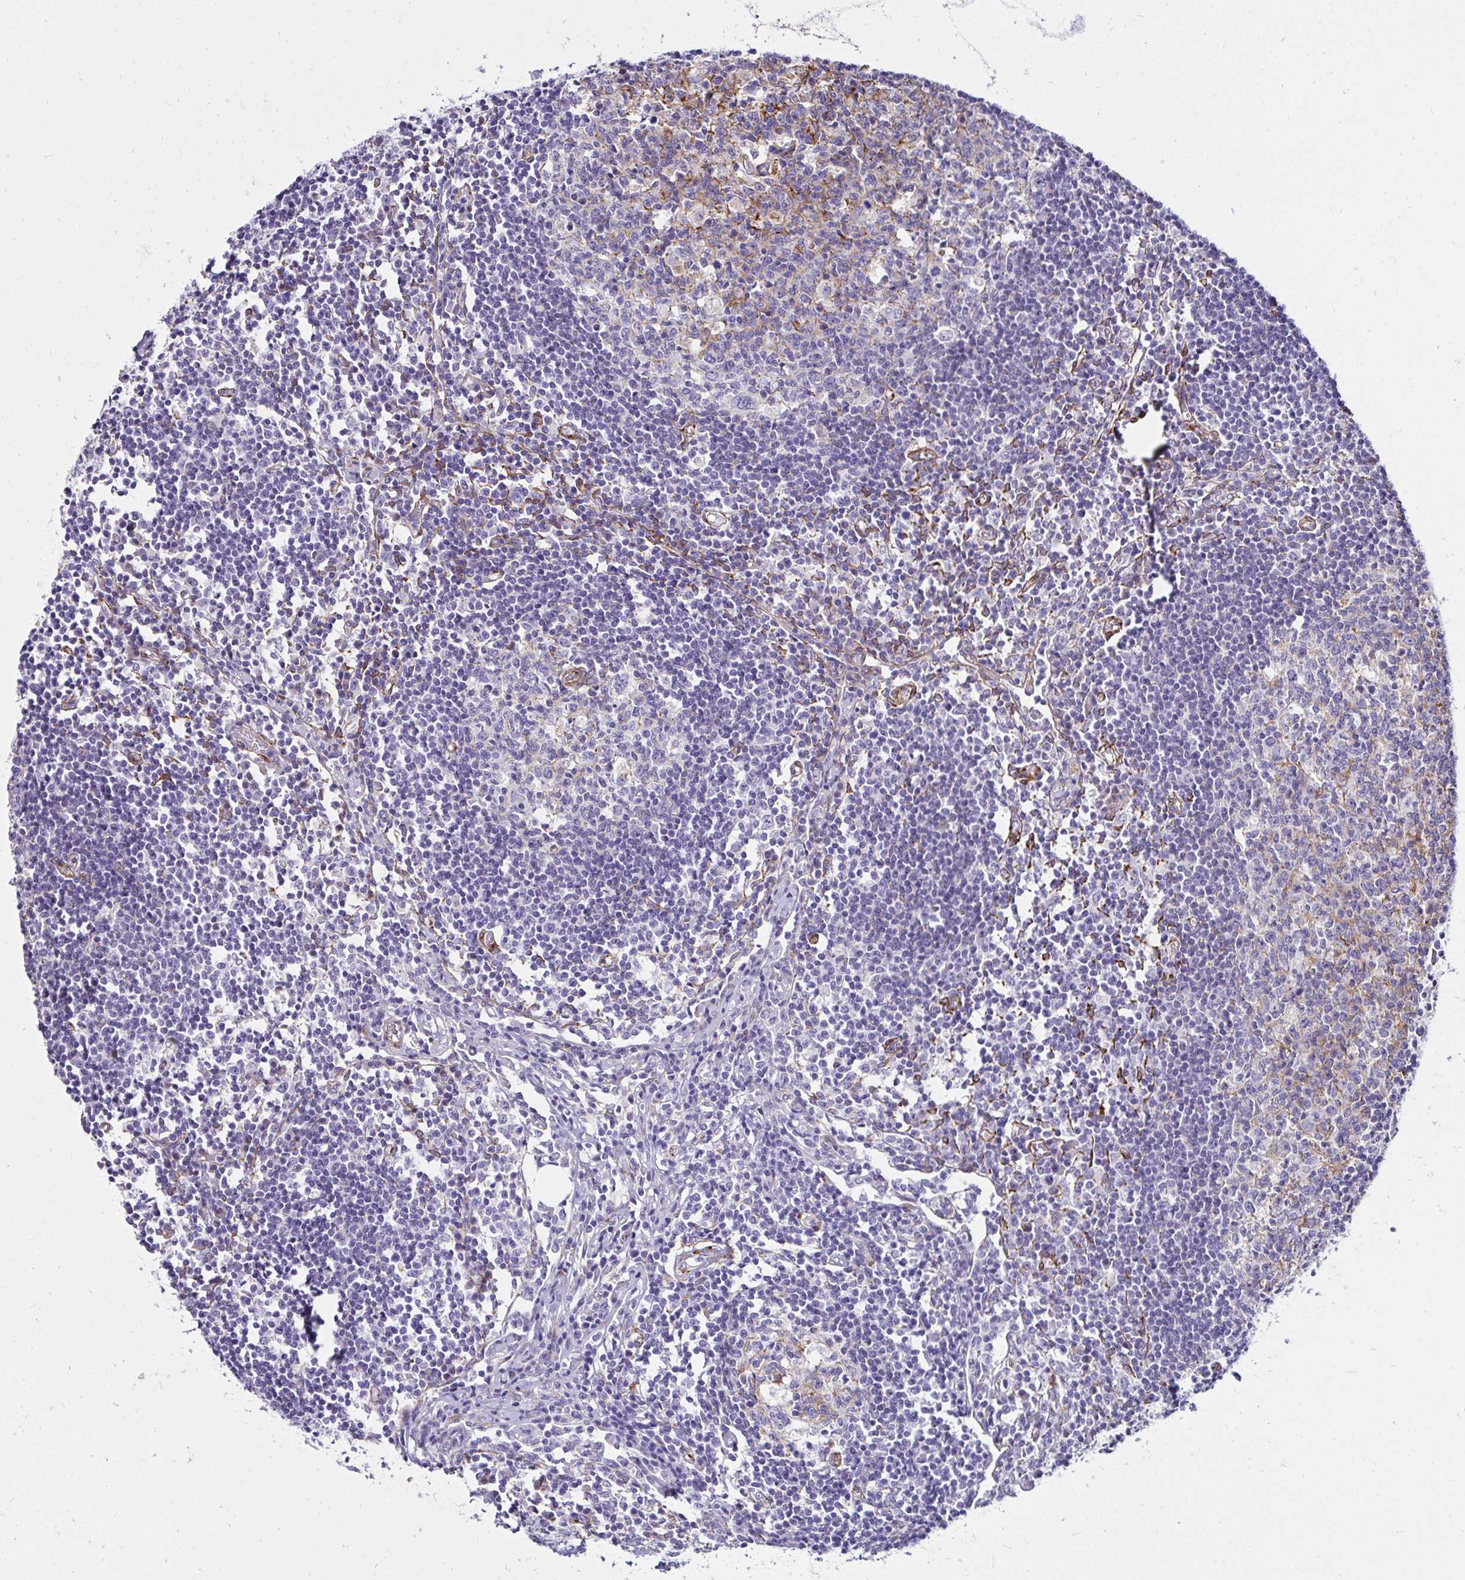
{"staining": {"intensity": "negative", "quantity": "none", "location": "none"}, "tissue": "lymph node", "cell_type": "Germinal center cells", "image_type": "normal", "snomed": [{"axis": "morphology", "description": "Normal tissue, NOS"}, {"axis": "topography", "description": "Lymph node"}], "caption": "High power microscopy histopathology image of an immunohistochemistry photomicrograph of unremarkable lymph node, revealing no significant expression in germinal center cells.", "gene": "ANKRD62", "patient": {"sex": "male", "age": 67}}